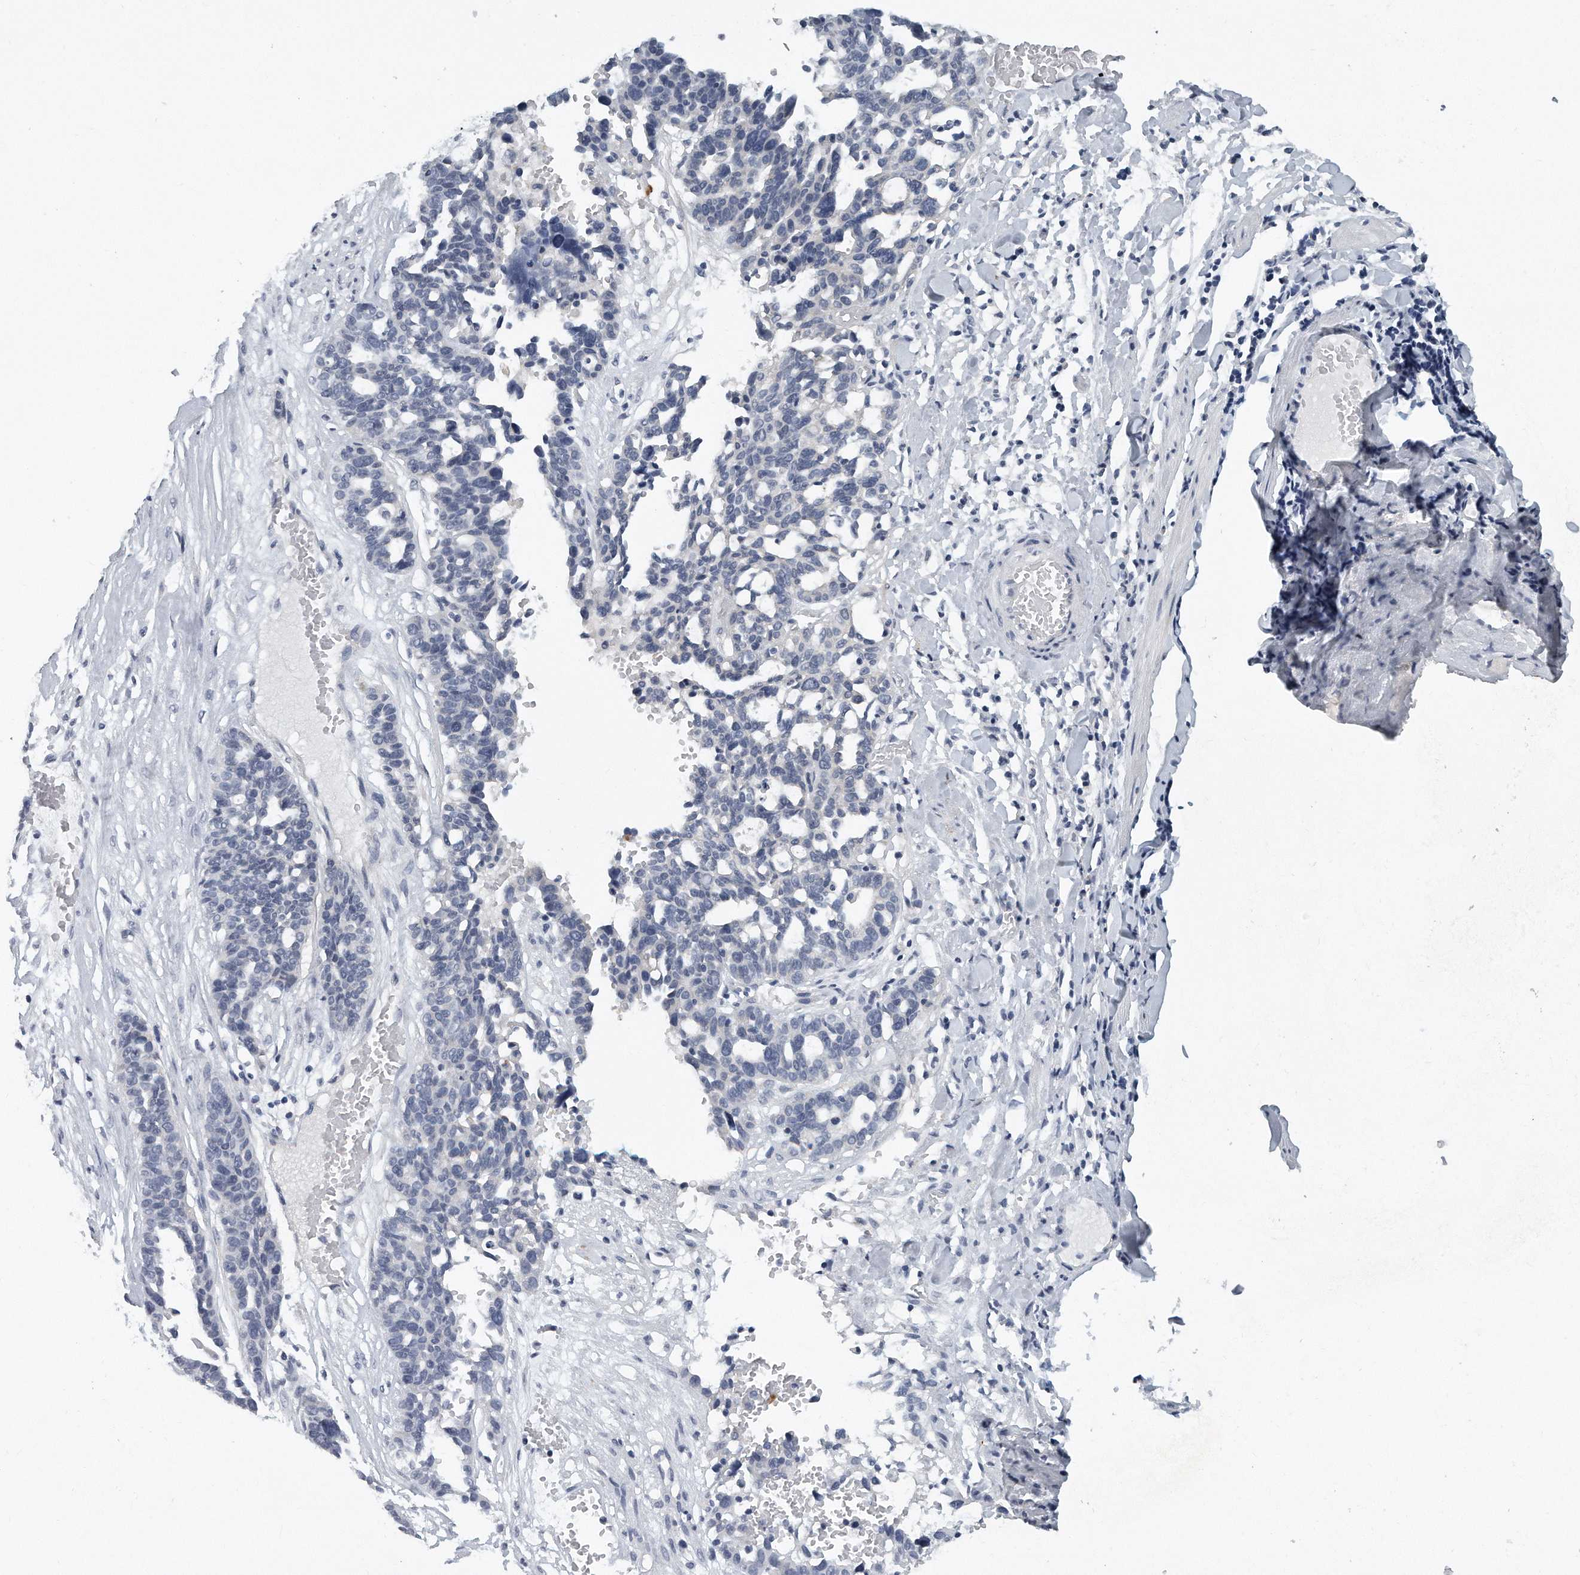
{"staining": {"intensity": "negative", "quantity": "none", "location": "none"}, "tissue": "ovarian cancer", "cell_type": "Tumor cells", "image_type": "cancer", "snomed": [{"axis": "morphology", "description": "Cystadenocarcinoma, serous, NOS"}, {"axis": "topography", "description": "Ovary"}], "caption": "Tumor cells are negative for protein expression in human ovarian cancer (serous cystadenocarcinoma).", "gene": "KLHL7", "patient": {"sex": "female", "age": 59}}